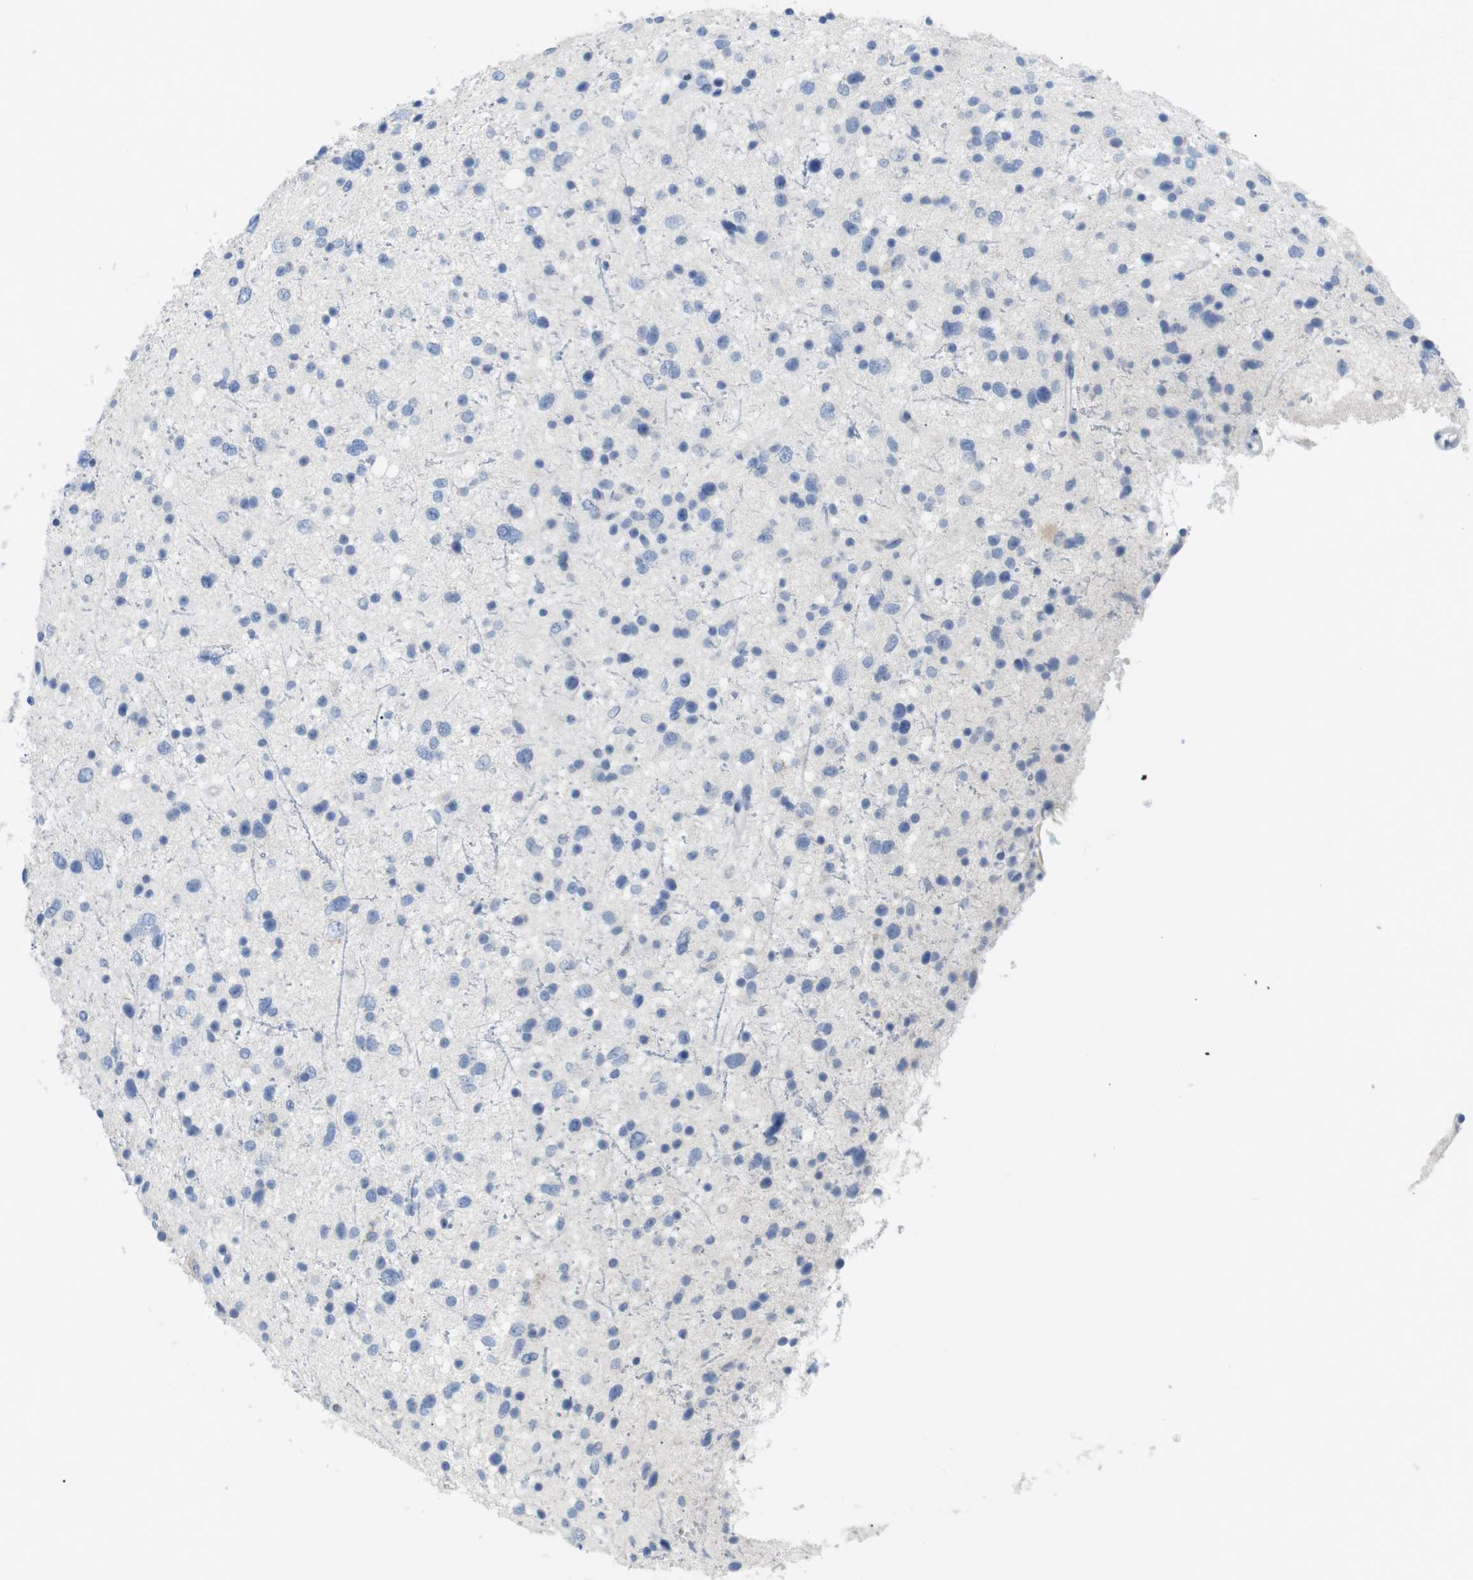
{"staining": {"intensity": "negative", "quantity": "none", "location": "none"}, "tissue": "glioma", "cell_type": "Tumor cells", "image_type": "cancer", "snomed": [{"axis": "morphology", "description": "Glioma, malignant, Low grade"}, {"axis": "topography", "description": "Brain"}], "caption": "IHC histopathology image of human malignant low-grade glioma stained for a protein (brown), which demonstrates no staining in tumor cells.", "gene": "HBG2", "patient": {"sex": "female", "age": 37}}